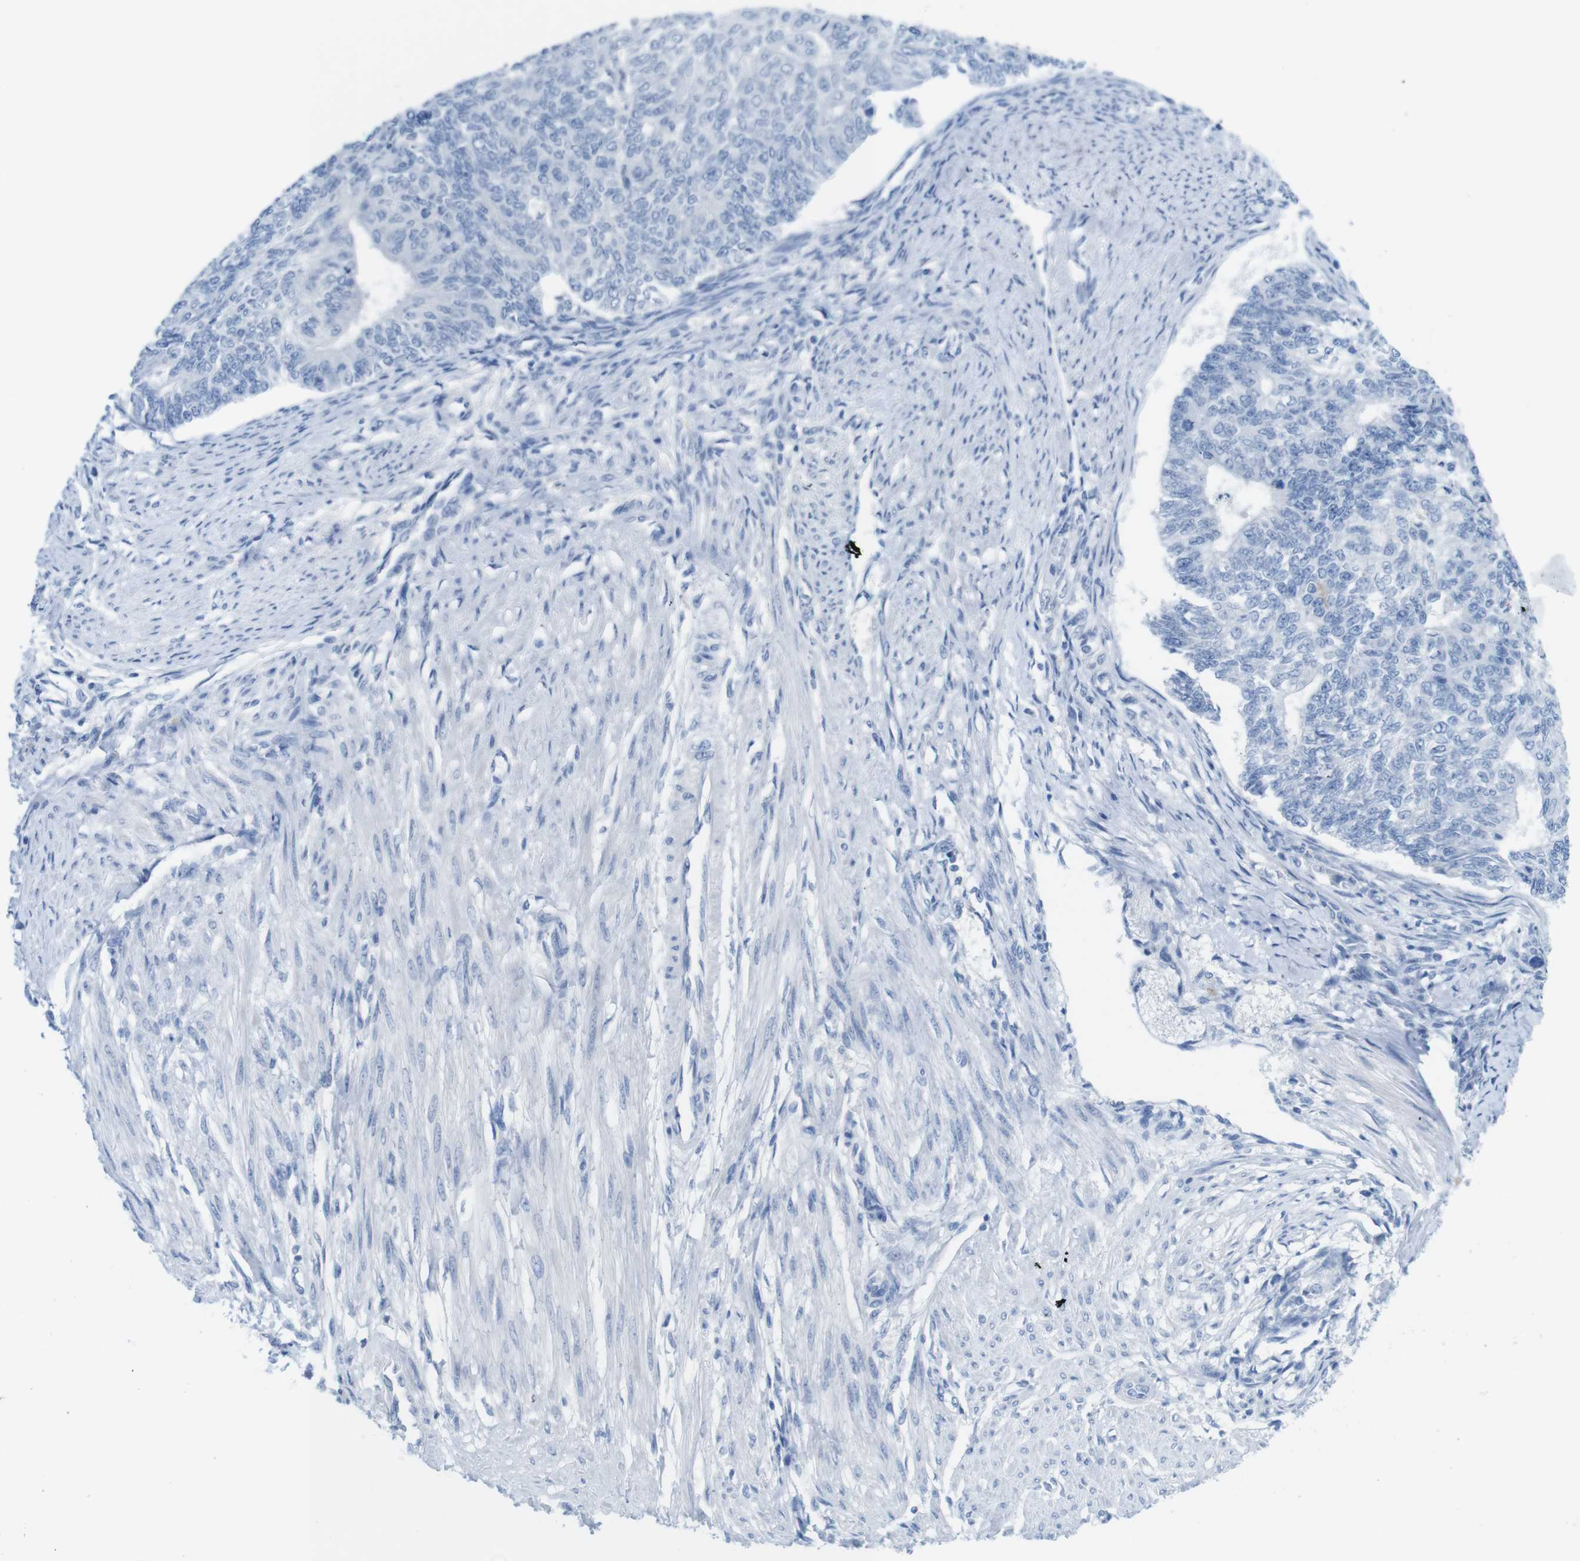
{"staining": {"intensity": "negative", "quantity": "none", "location": "none"}, "tissue": "endometrial cancer", "cell_type": "Tumor cells", "image_type": "cancer", "snomed": [{"axis": "morphology", "description": "Adenocarcinoma, NOS"}, {"axis": "topography", "description": "Endometrium"}], "caption": "A micrograph of adenocarcinoma (endometrial) stained for a protein shows no brown staining in tumor cells.", "gene": "OPN1SW", "patient": {"sex": "female", "age": 32}}